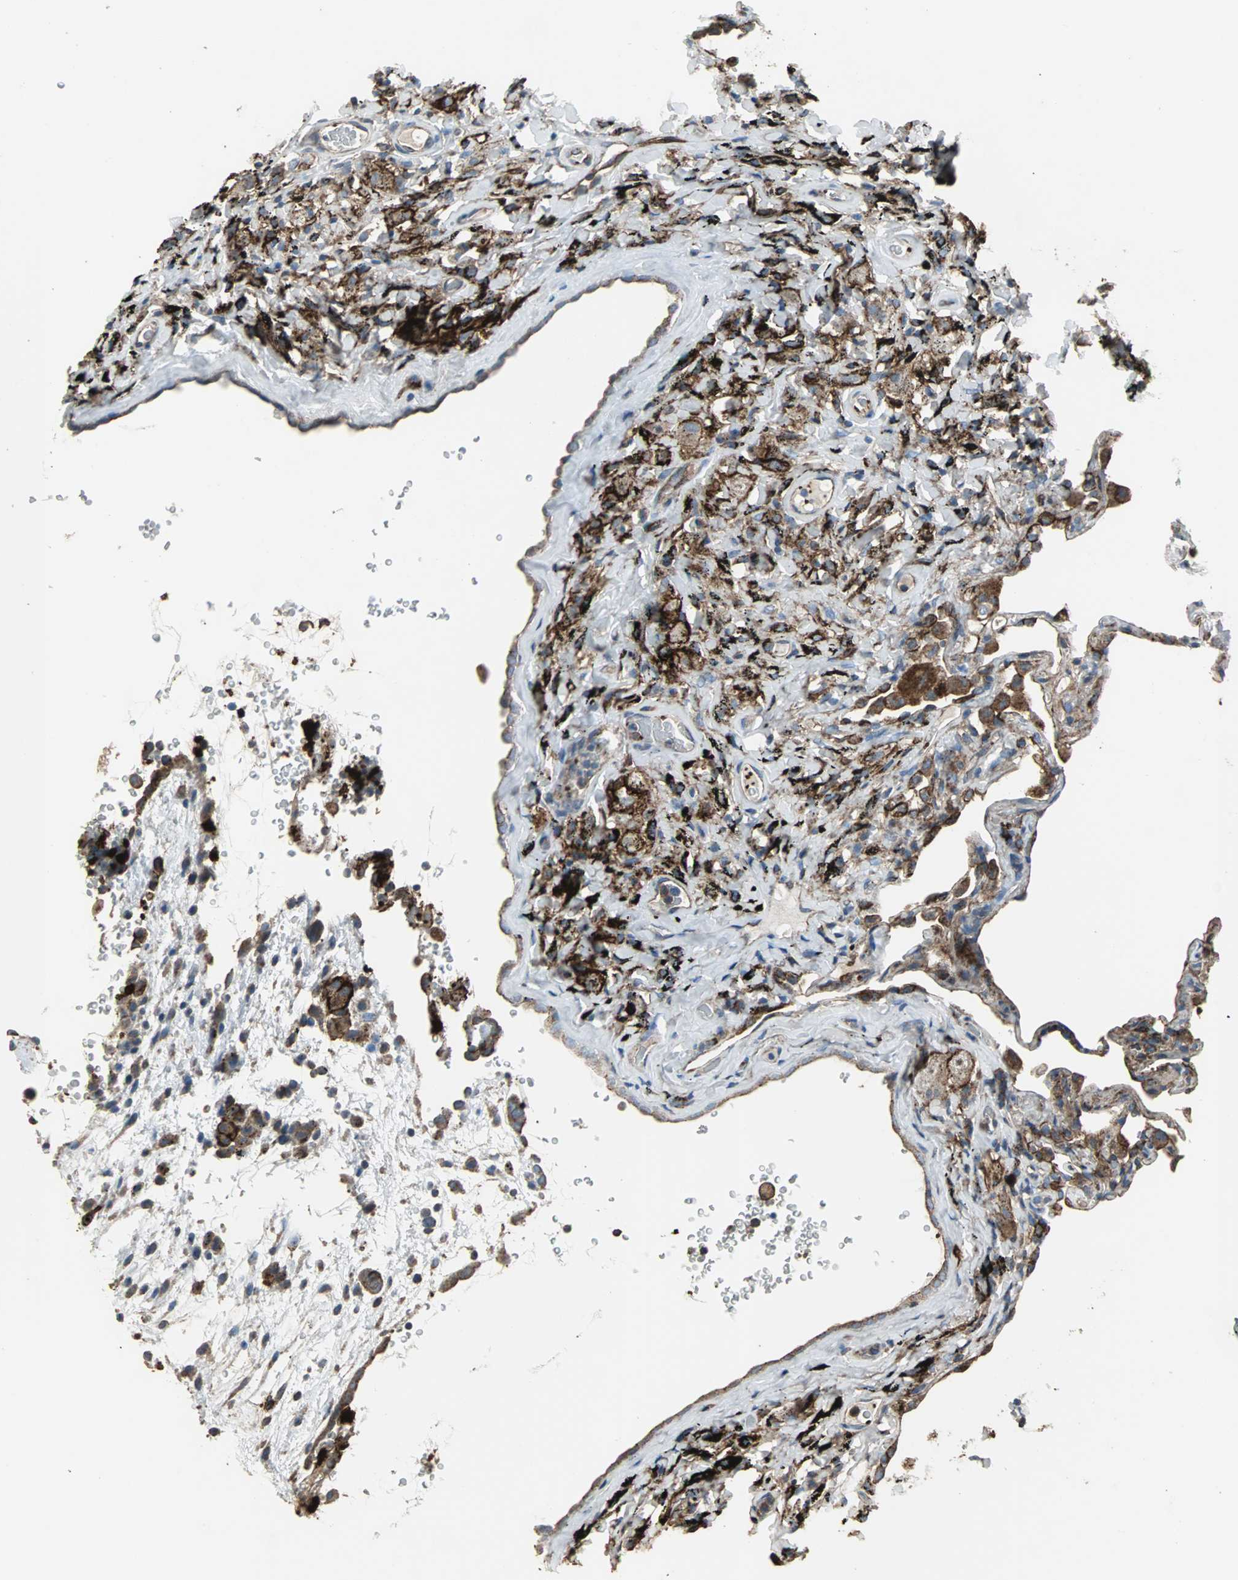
{"staining": {"intensity": "moderate", "quantity": ">75%", "location": "cytoplasmic/membranous"}, "tissue": "lung", "cell_type": "Alveolar cells", "image_type": "normal", "snomed": [{"axis": "morphology", "description": "Normal tissue, NOS"}, {"axis": "topography", "description": "Lung"}], "caption": "High-power microscopy captured an immunohistochemistry (IHC) photomicrograph of benign lung, revealing moderate cytoplasmic/membranous positivity in about >75% of alveolar cells.", "gene": "F11R", "patient": {"sex": "male", "age": 59}}